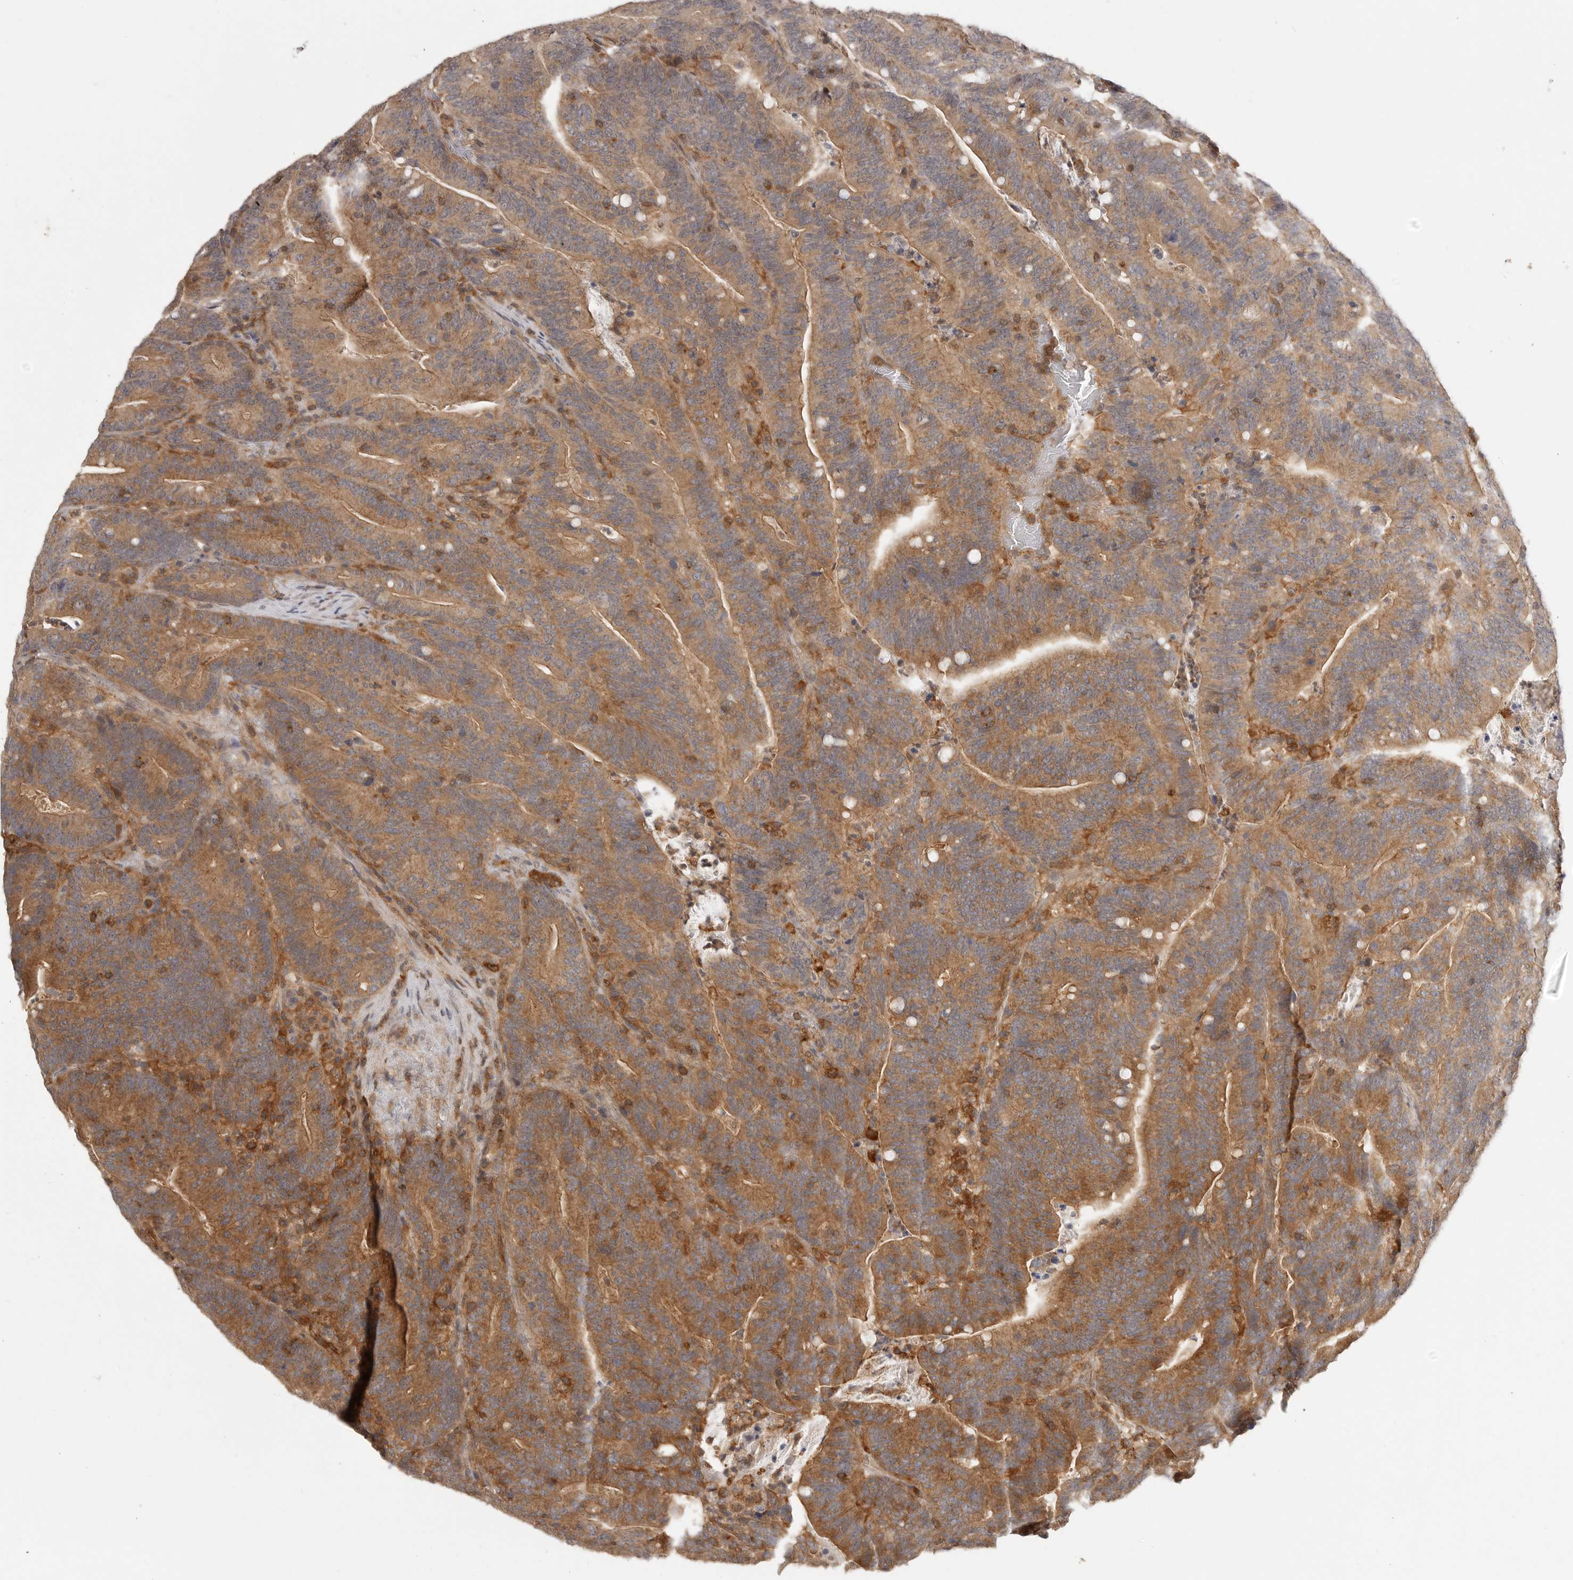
{"staining": {"intensity": "moderate", "quantity": ">75%", "location": "cytoplasmic/membranous"}, "tissue": "colorectal cancer", "cell_type": "Tumor cells", "image_type": "cancer", "snomed": [{"axis": "morphology", "description": "Adenocarcinoma, NOS"}, {"axis": "topography", "description": "Colon"}], "caption": "Brown immunohistochemical staining in colorectal cancer shows moderate cytoplasmic/membranous staining in approximately >75% of tumor cells. The staining was performed using DAB (3,3'-diaminobenzidine) to visualize the protein expression in brown, while the nuclei were stained in blue with hematoxylin (Magnification: 20x).", "gene": "DBNL", "patient": {"sex": "female", "age": 66}}